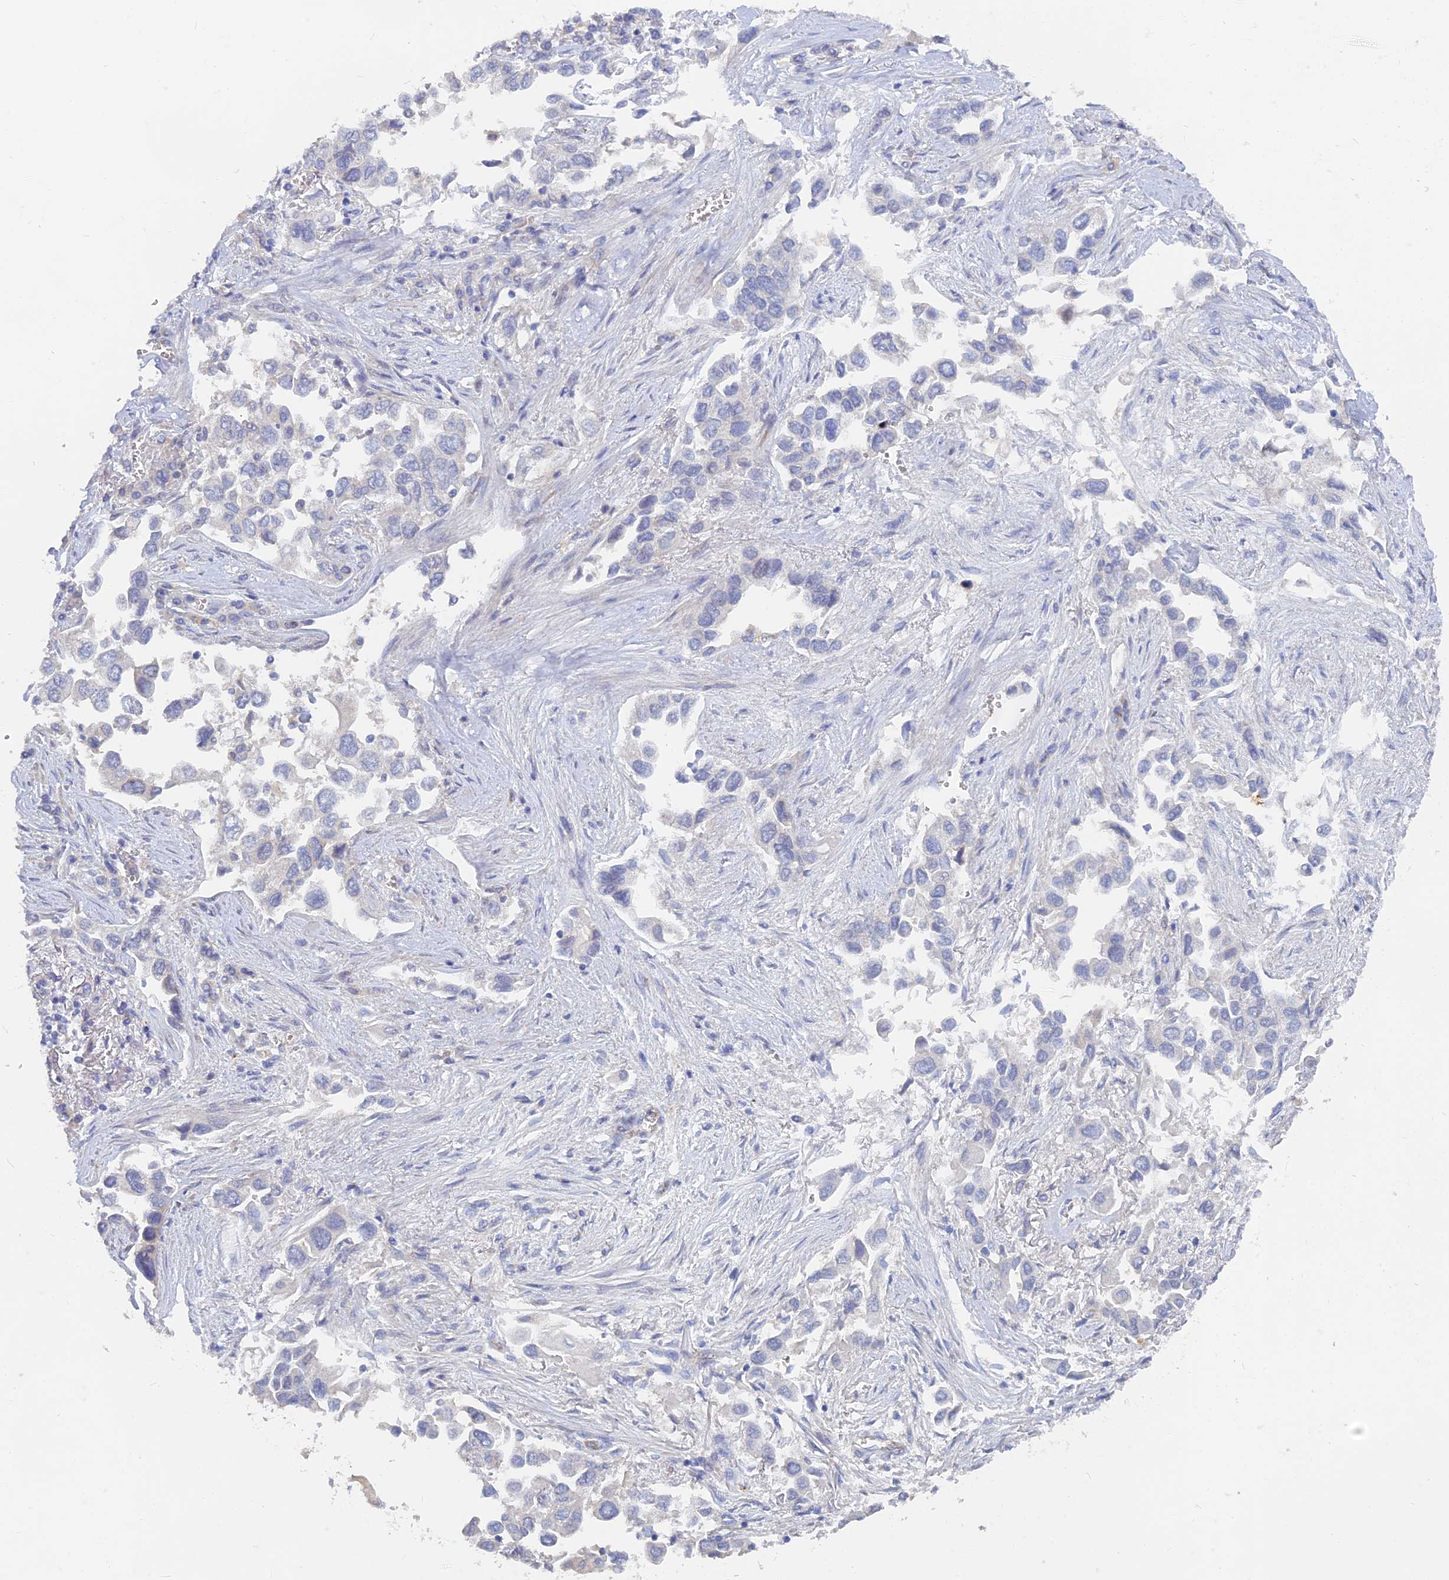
{"staining": {"intensity": "negative", "quantity": "none", "location": "none"}, "tissue": "lung cancer", "cell_type": "Tumor cells", "image_type": "cancer", "snomed": [{"axis": "morphology", "description": "Adenocarcinoma, NOS"}, {"axis": "topography", "description": "Lung"}], "caption": "DAB immunohistochemical staining of lung adenocarcinoma exhibits no significant staining in tumor cells. (Brightfield microscopy of DAB (3,3'-diaminobenzidine) immunohistochemistry (IHC) at high magnification).", "gene": "ARRDC1", "patient": {"sex": "female", "age": 76}}